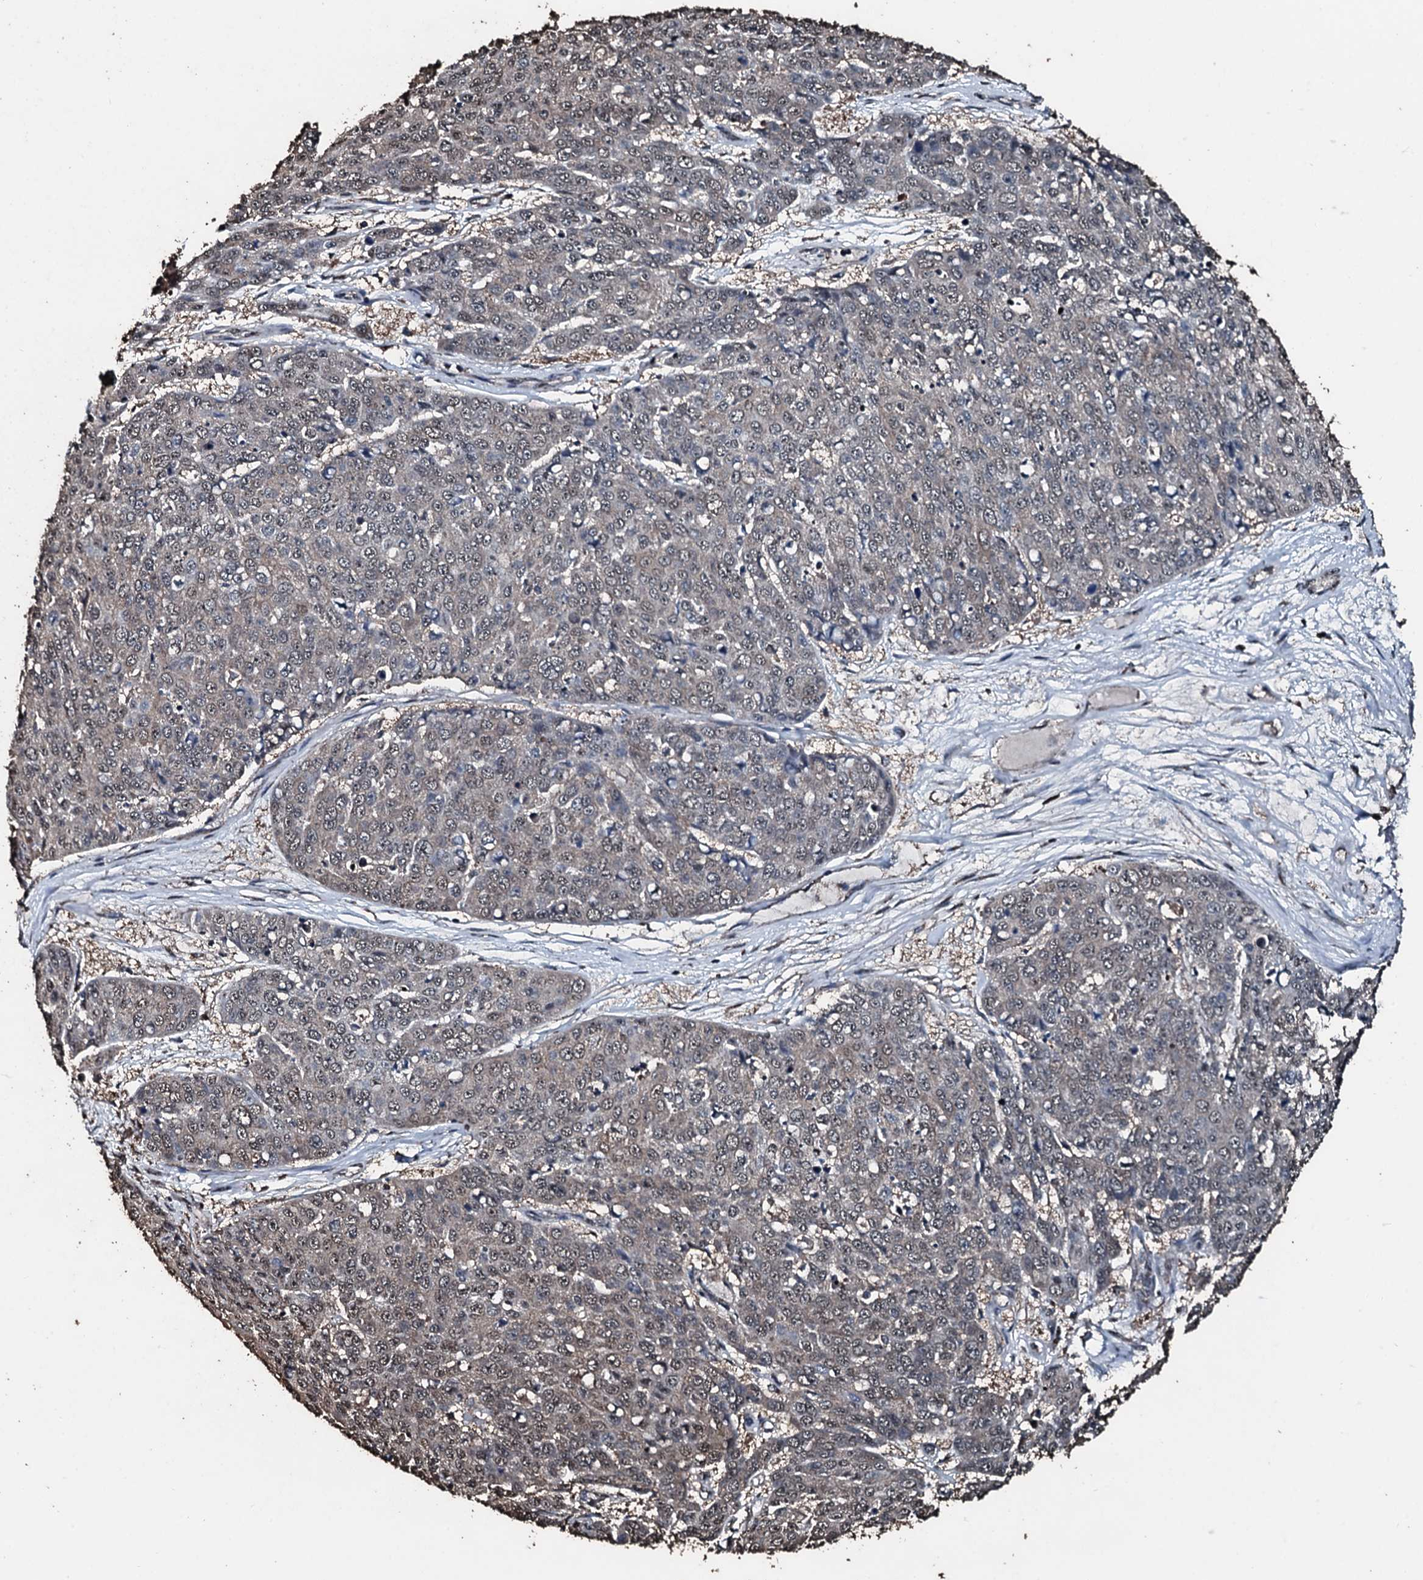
{"staining": {"intensity": "weak", "quantity": "<25%", "location": "cytoplasmic/membranous"}, "tissue": "skin cancer", "cell_type": "Tumor cells", "image_type": "cancer", "snomed": [{"axis": "morphology", "description": "Squamous cell carcinoma, NOS"}, {"axis": "topography", "description": "Skin"}], "caption": "Tumor cells show no significant protein staining in skin cancer (squamous cell carcinoma).", "gene": "FAAP24", "patient": {"sex": "male", "age": 71}}